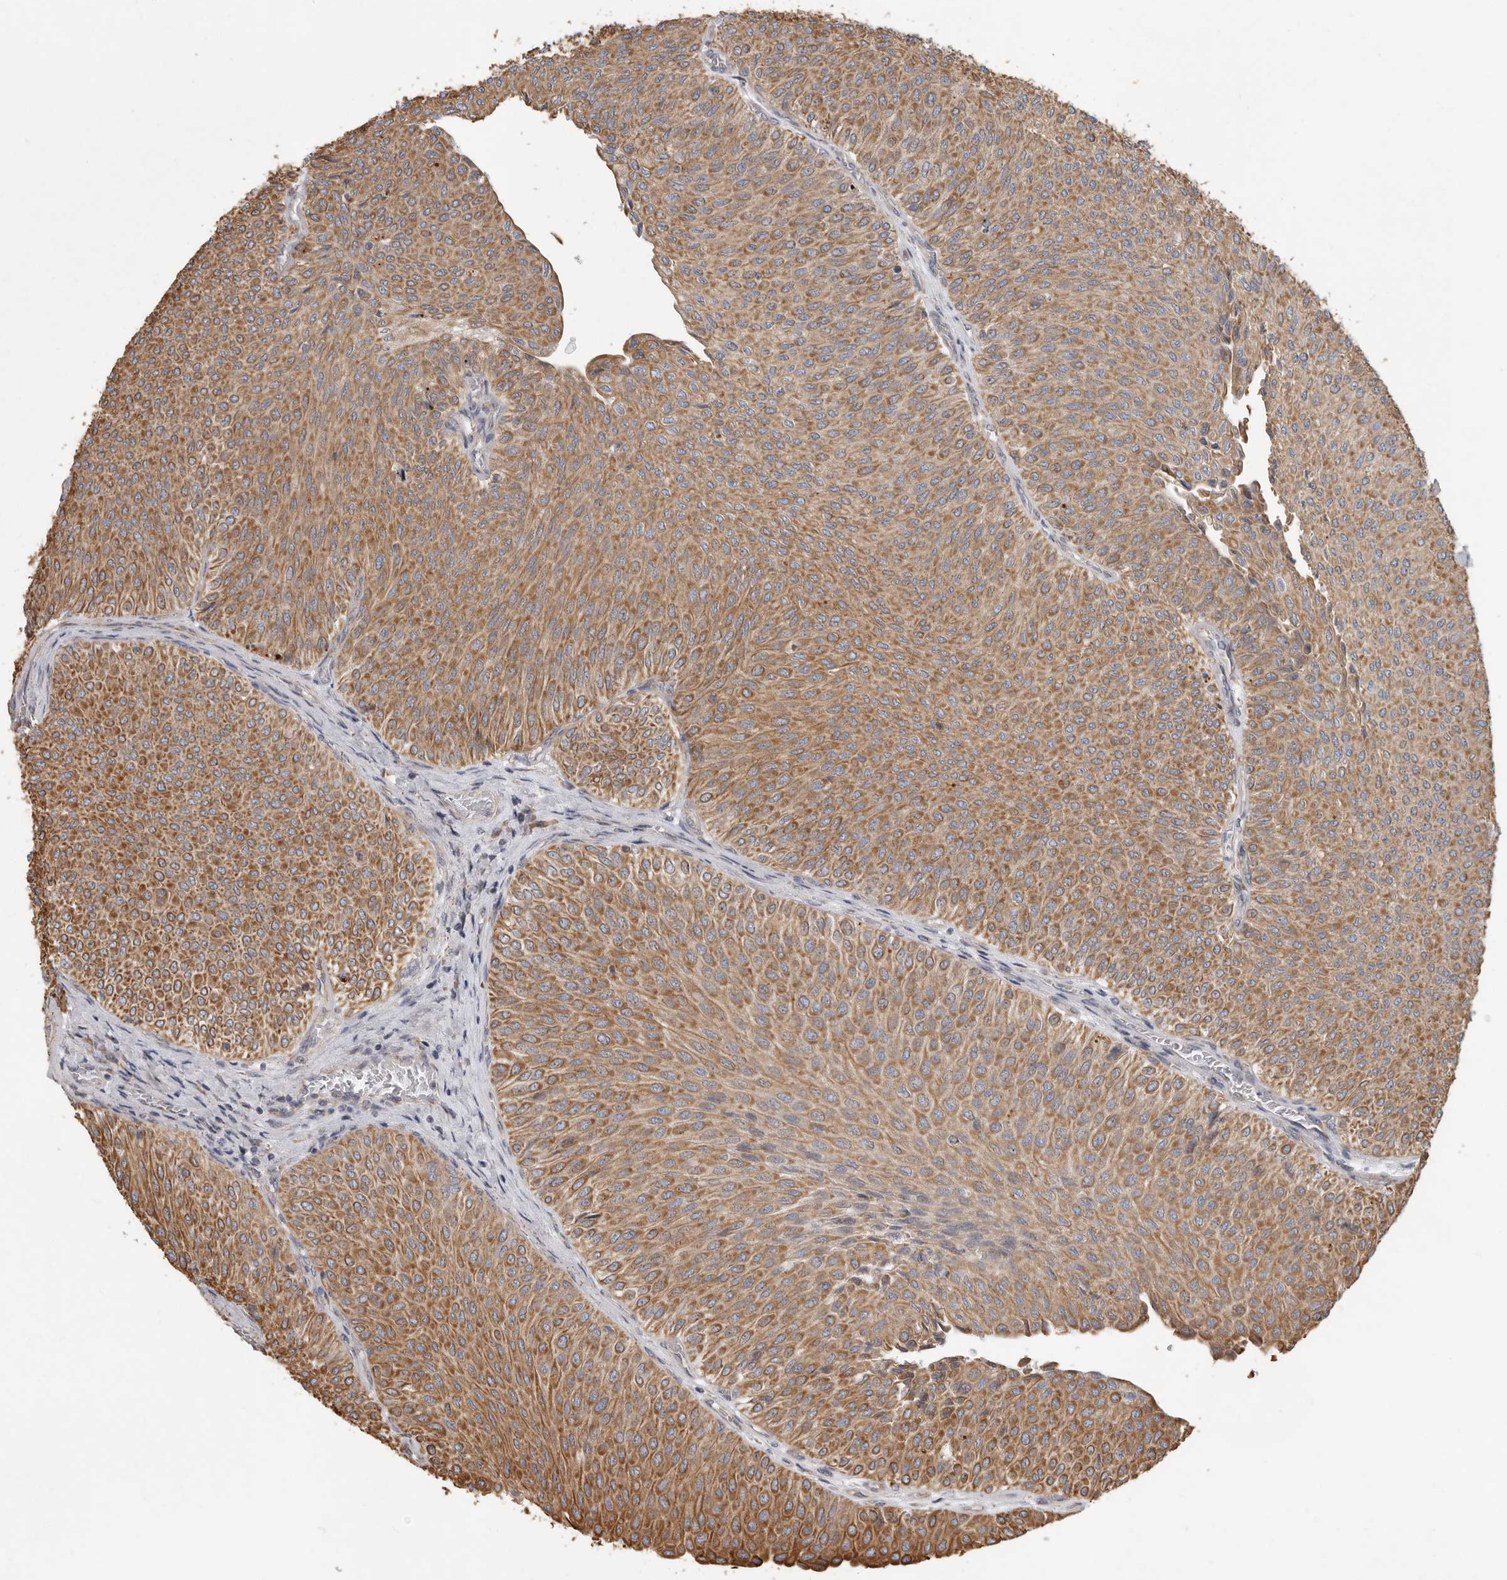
{"staining": {"intensity": "moderate", "quantity": ">75%", "location": "cytoplasmic/membranous"}, "tissue": "urothelial cancer", "cell_type": "Tumor cells", "image_type": "cancer", "snomed": [{"axis": "morphology", "description": "Urothelial carcinoma, Low grade"}, {"axis": "topography", "description": "Urinary bladder"}], "caption": "Low-grade urothelial carcinoma stained with a brown dye exhibits moderate cytoplasmic/membranous positive staining in approximately >75% of tumor cells.", "gene": "UNK", "patient": {"sex": "male", "age": 78}}